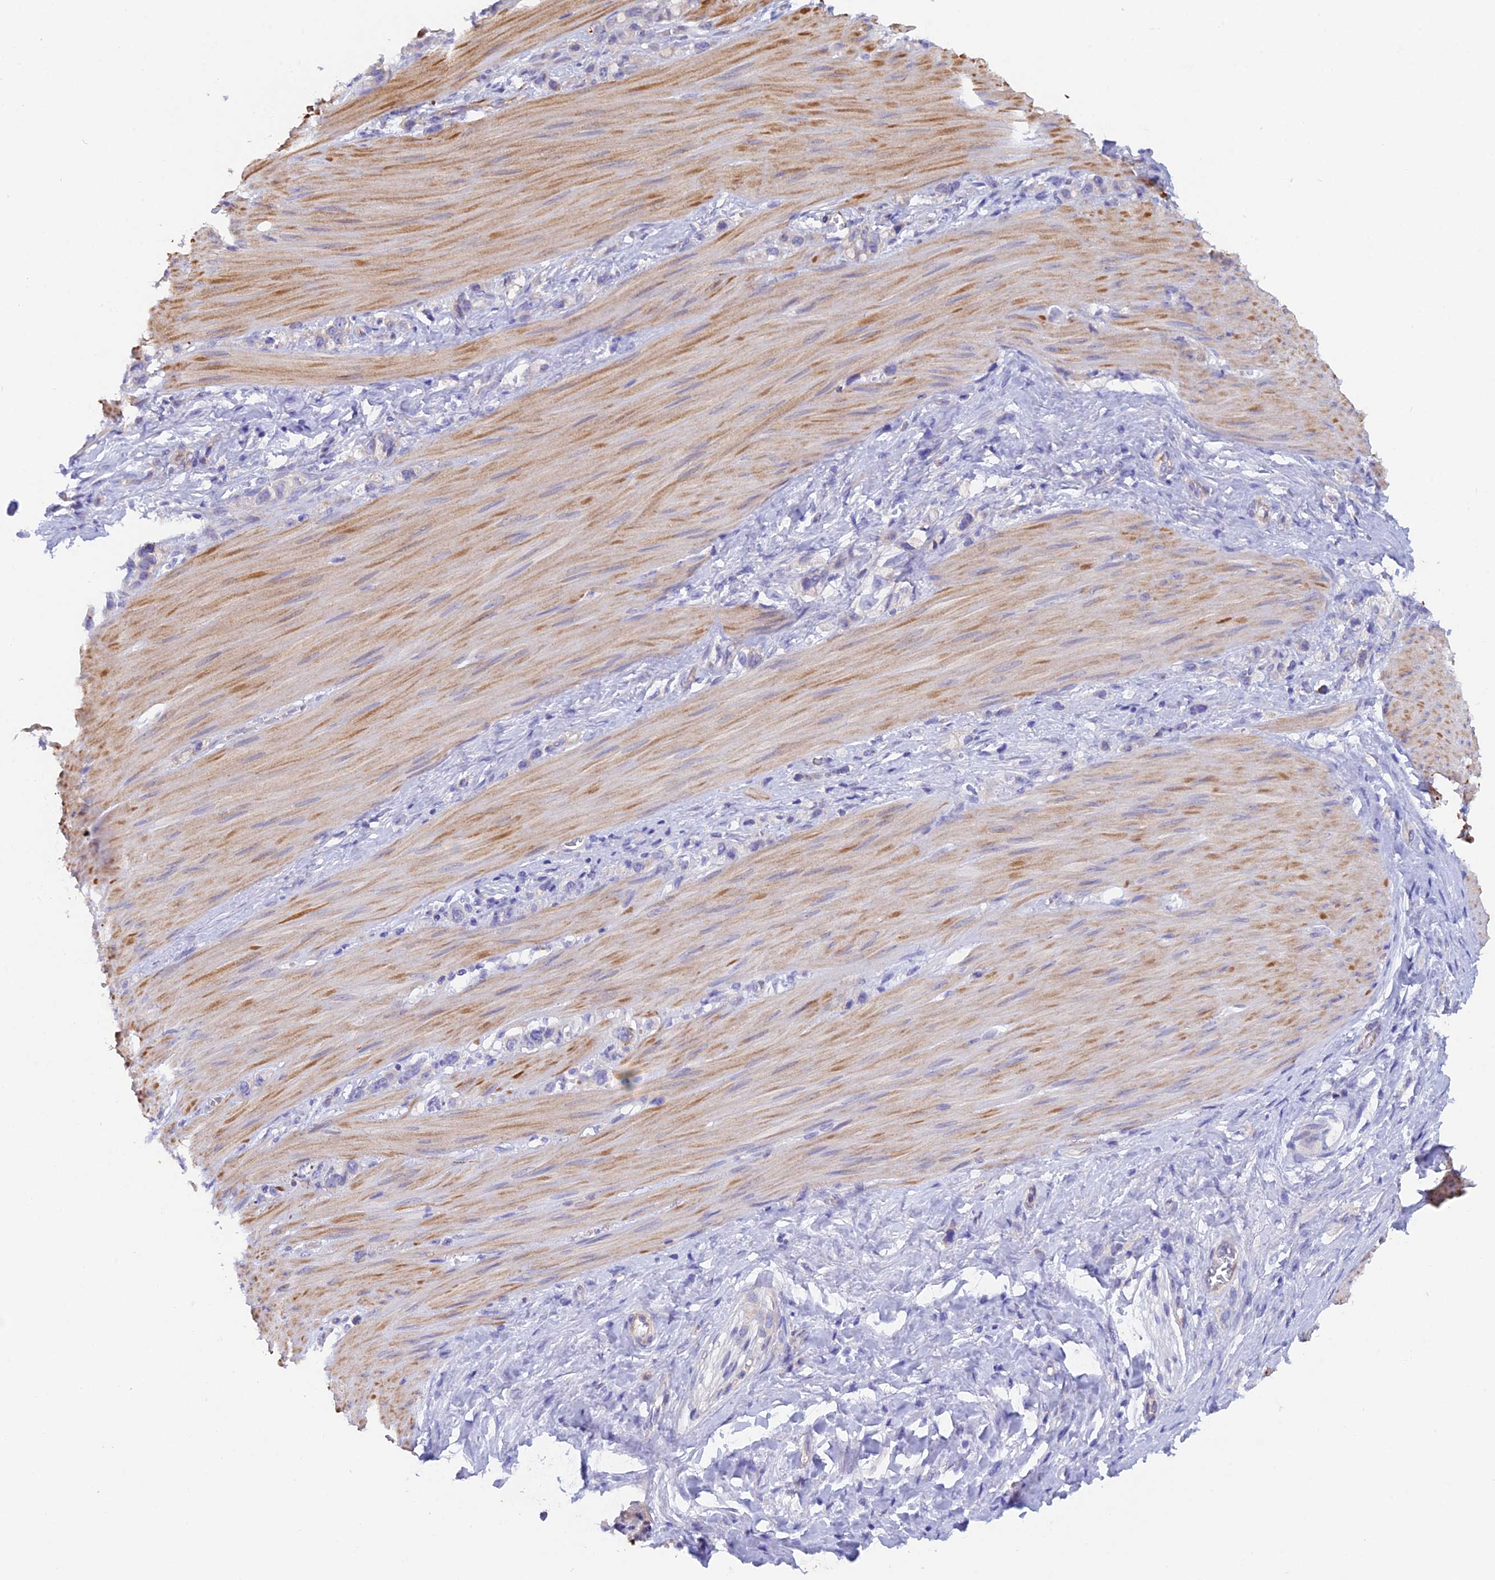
{"staining": {"intensity": "negative", "quantity": "none", "location": "none"}, "tissue": "stomach cancer", "cell_type": "Tumor cells", "image_type": "cancer", "snomed": [{"axis": "morphology", "description": "Adenocarcinoma, NOS"}, {"axis": "topography", "description": "Stomach"}], "caption": "DAB (3,3'-diaminobenzidine) immunohistochemical staining of human stomach cancer (adenocarcinoma) reveals no significant staining in tumor cells. (Stains: DAB (3,3'-diaminobenzidine) immunohistochemistry (IHC) with hematoxylin counter stain, Microscopy: brightfield microscopy at high magnification).", "gene": "FZR1", "patient": {"sex": "female", "age": 65}}